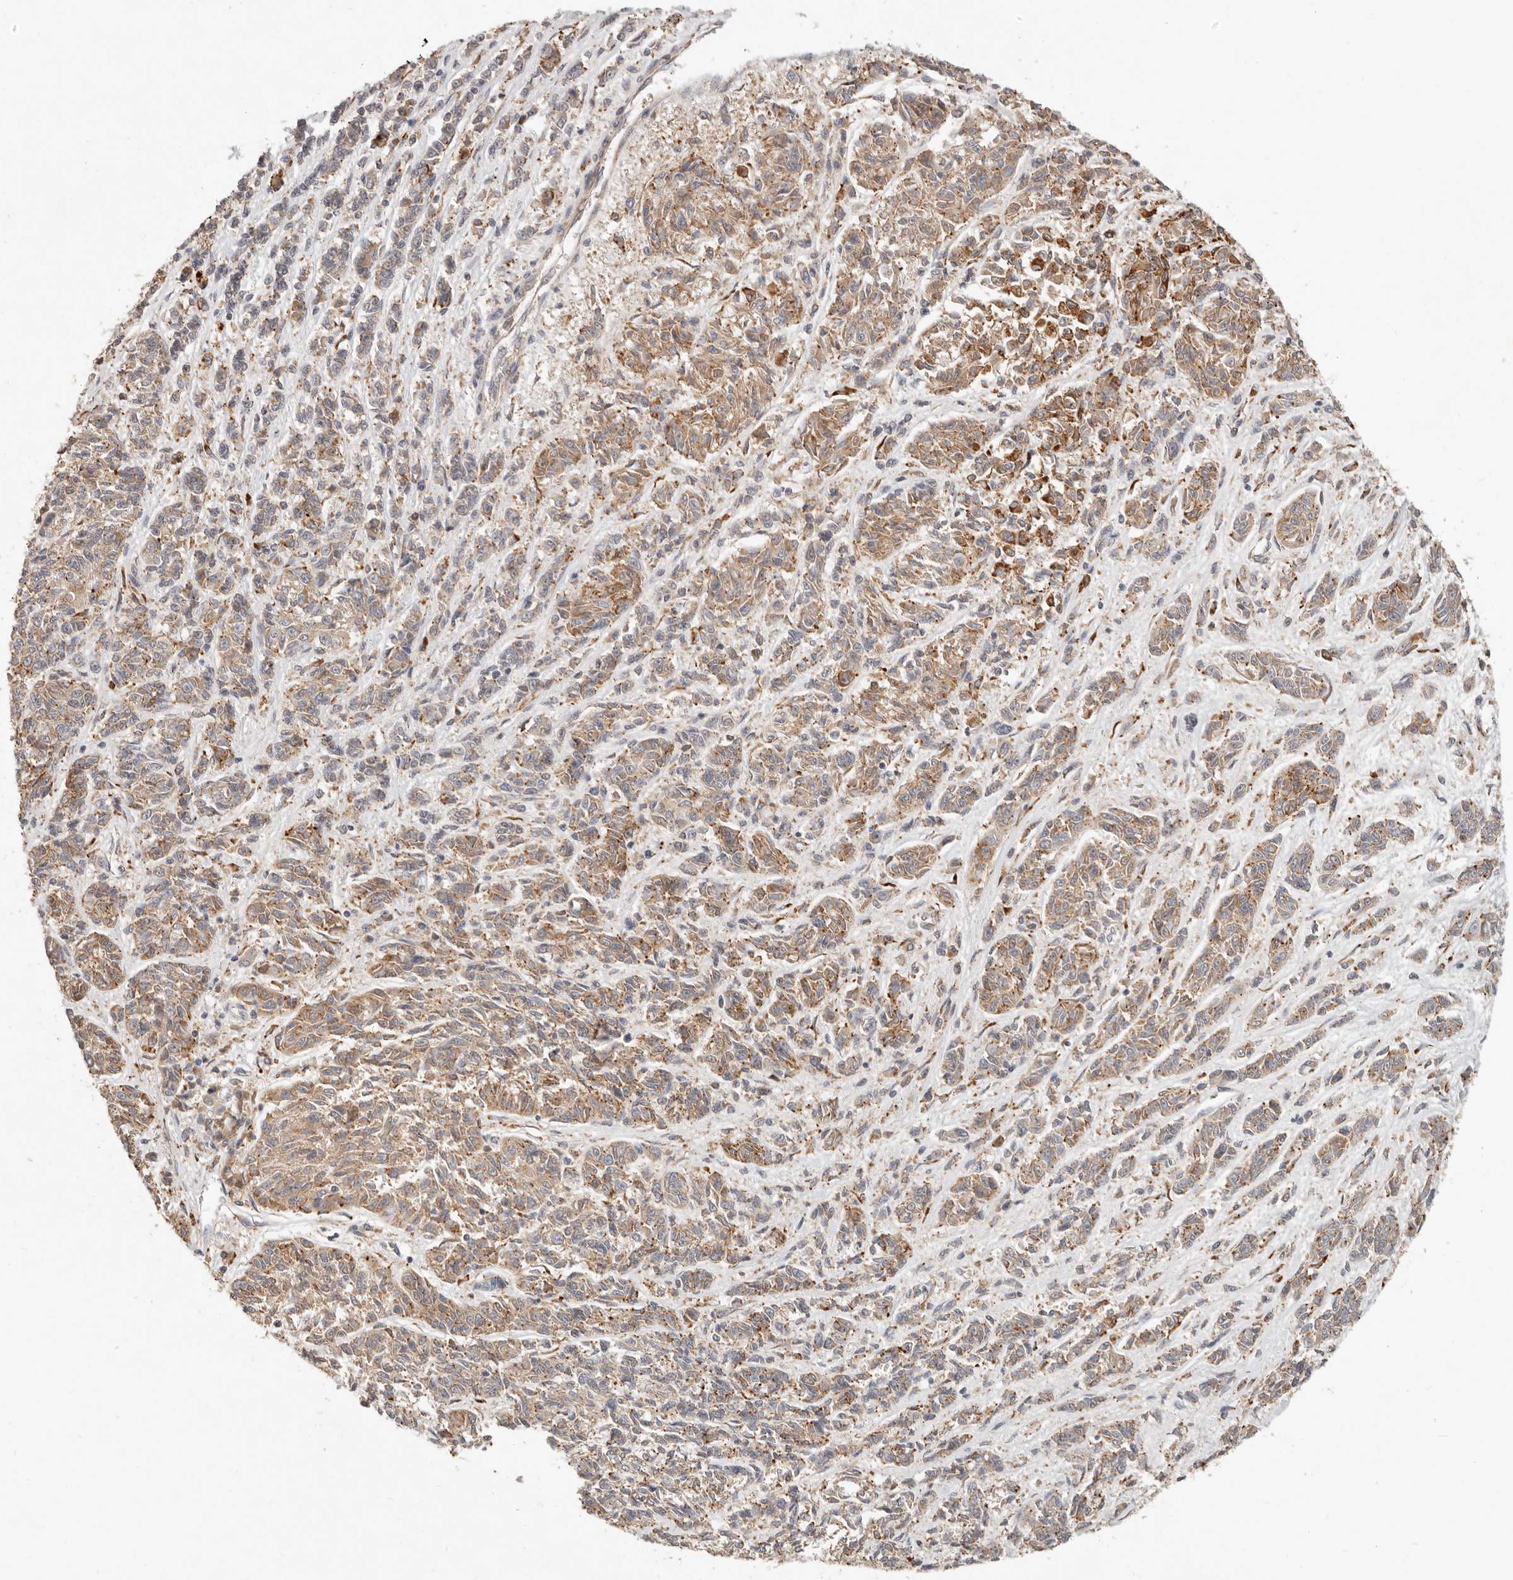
{"staining": {"intensity": "moderate", "quantity": "25%-75%", "location": "cytoplasmic/membranous"}, "tissue": "melanoma", "cell_type": "Tumor cells", "image_type": "cancer", "snomed": [{"axis": "morphology", "description": "Malignant melanoma, NOS"}, {"axis": "topography", "description": "Skin"}], "caption": "Malignant melanoma tissue displays moderate cytoplasmic/membranous expression in about 25%-75% of tumor cells", "gene": "ARHGEF10L", "patient": {"sex": "male", "age": 53}}